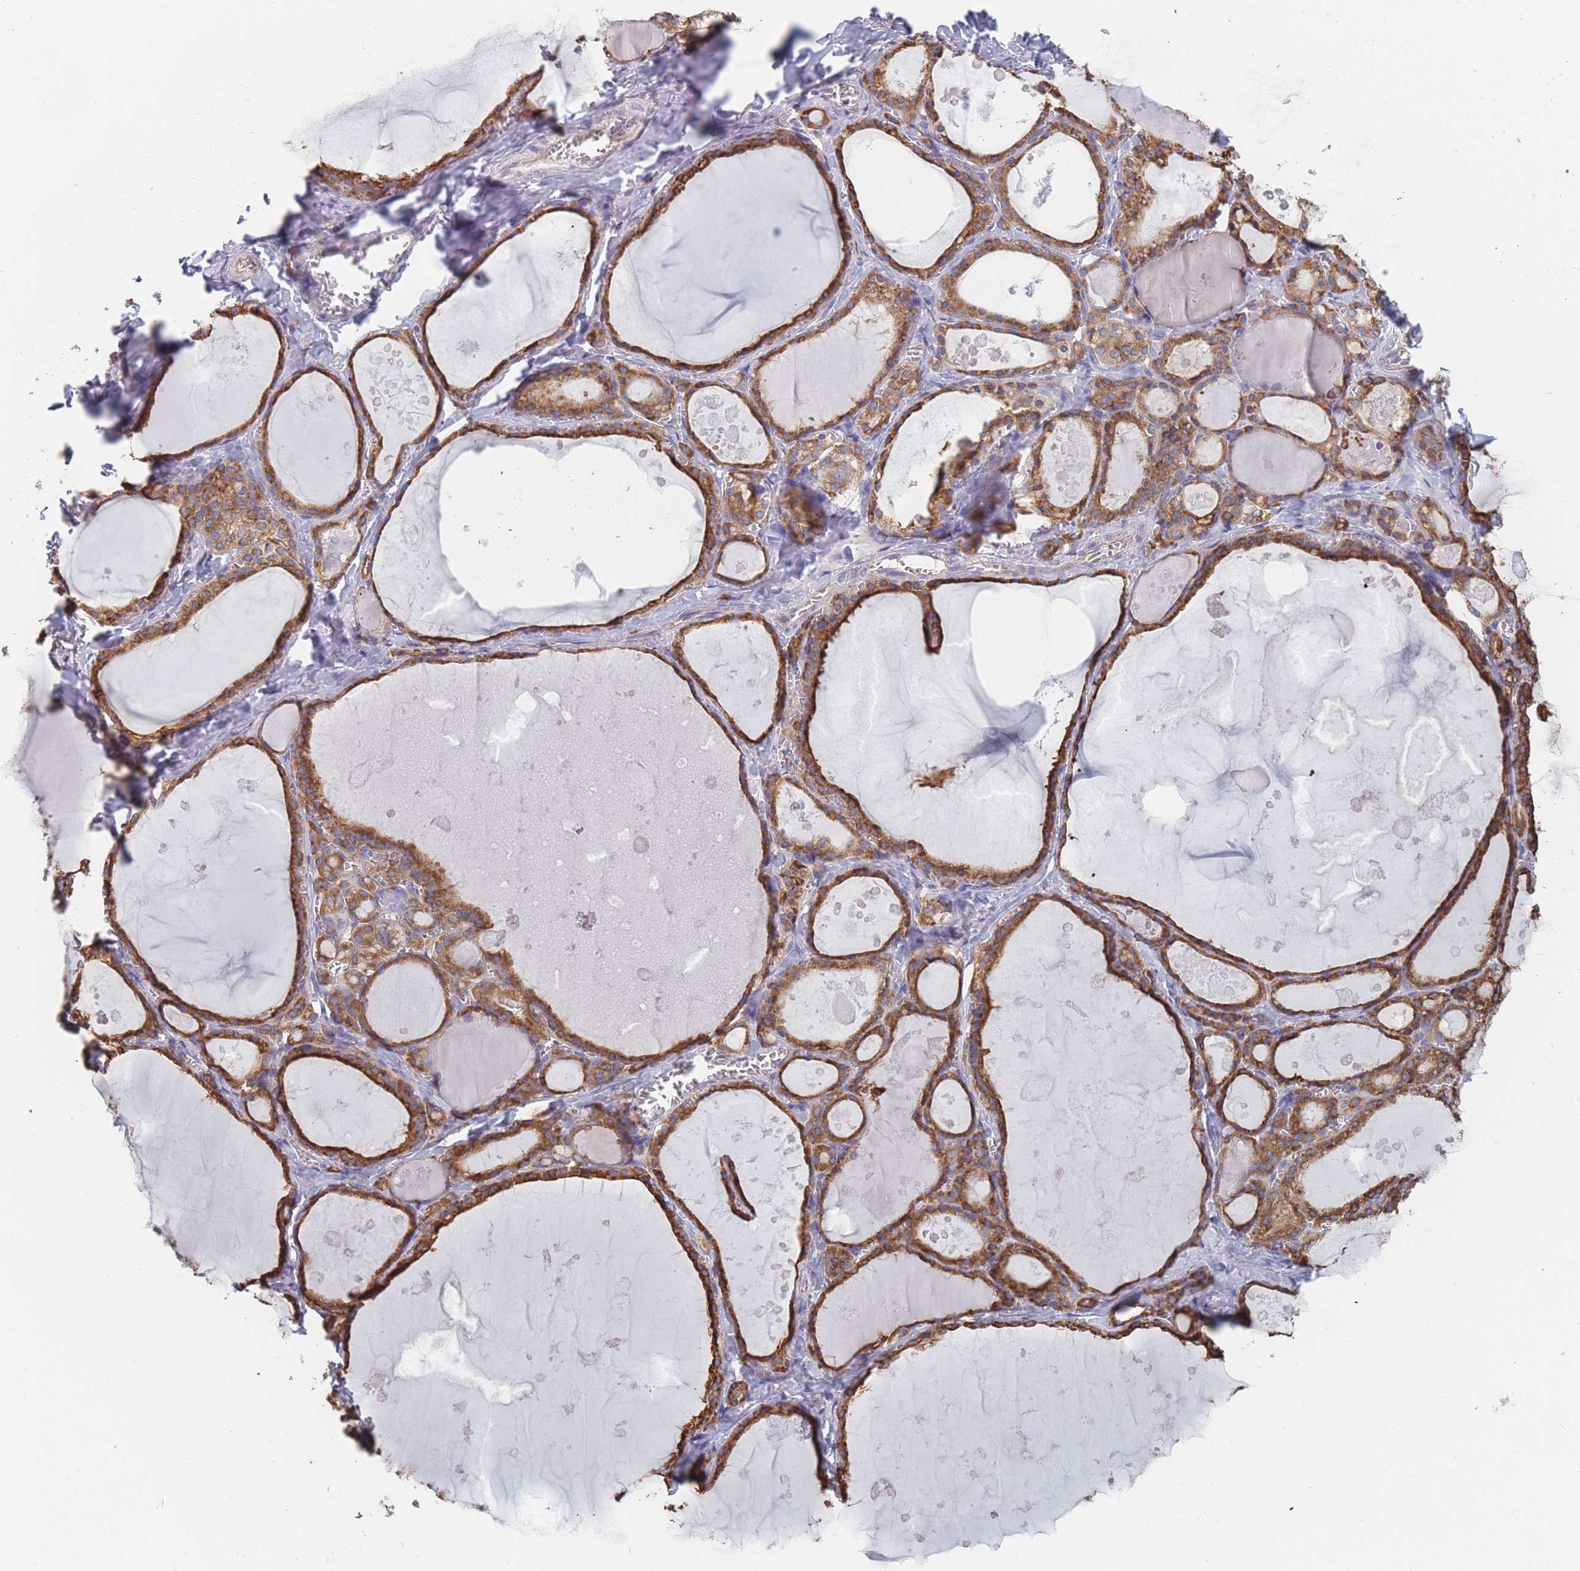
{"staining": {"intensity": "strong", "quantity": ">75%", "location": "cytoplasmic/membranous"}, "tissue": "thyroid gland", "cell_type": "Glandular cells", "image_type": "normal", "snomed": [{"axis": "morphology", "description": "Normal tissue, NOS"}, {"axis": "topography", "description": "Thyroid gland"}], "caption": "An immunohistochemistry (IHC) histopathology image of benign tissue is shown. Protein staining in brown highlights strong cytoplasmic/membranous positivity in thyroid gland within glandular cells.", "gene": "OR7C2", "patient": {"sex": "male", "age": 56}}